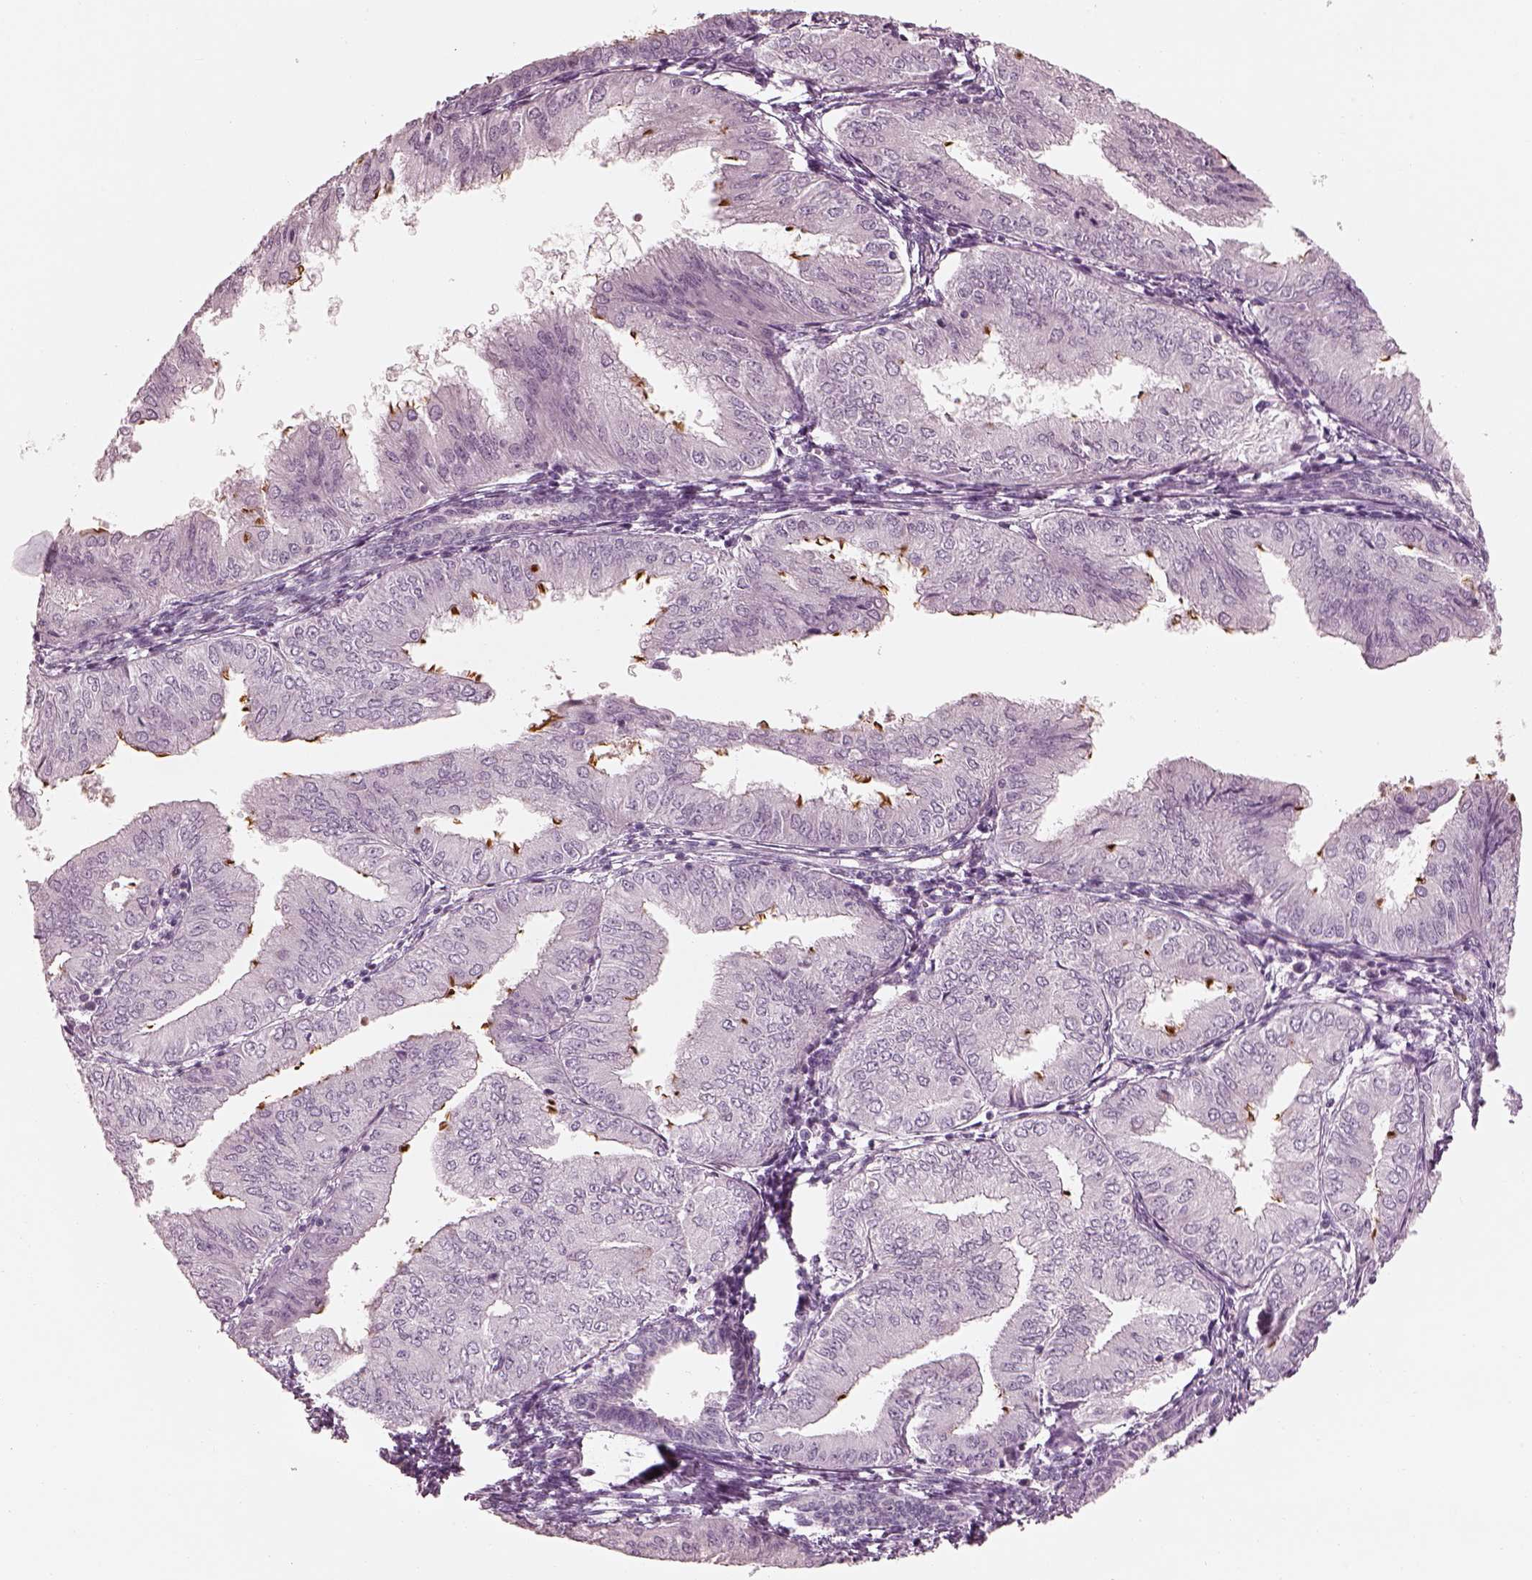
{"staining": {"intensity": "negative", "quantity": "none", "location": "none"}, "tissue": "endometrial cancer", "cell_type": "Tumor cells", "image_type": "cancer", "snomed": [{"axis": "morphology", "description": "Adenocarcinoma, NOS"}, {"axis": "topography", "description": "Endometrium"}], "caption": "The image displays no staining of tumor cells in endometrial adenocarcinoma. The staining is performed using DAB brown chromogen with nuclei counter-stained in using hematoxylin.", "gene": "RSPH9", "patient": {"sex": "female", "age": 53}}